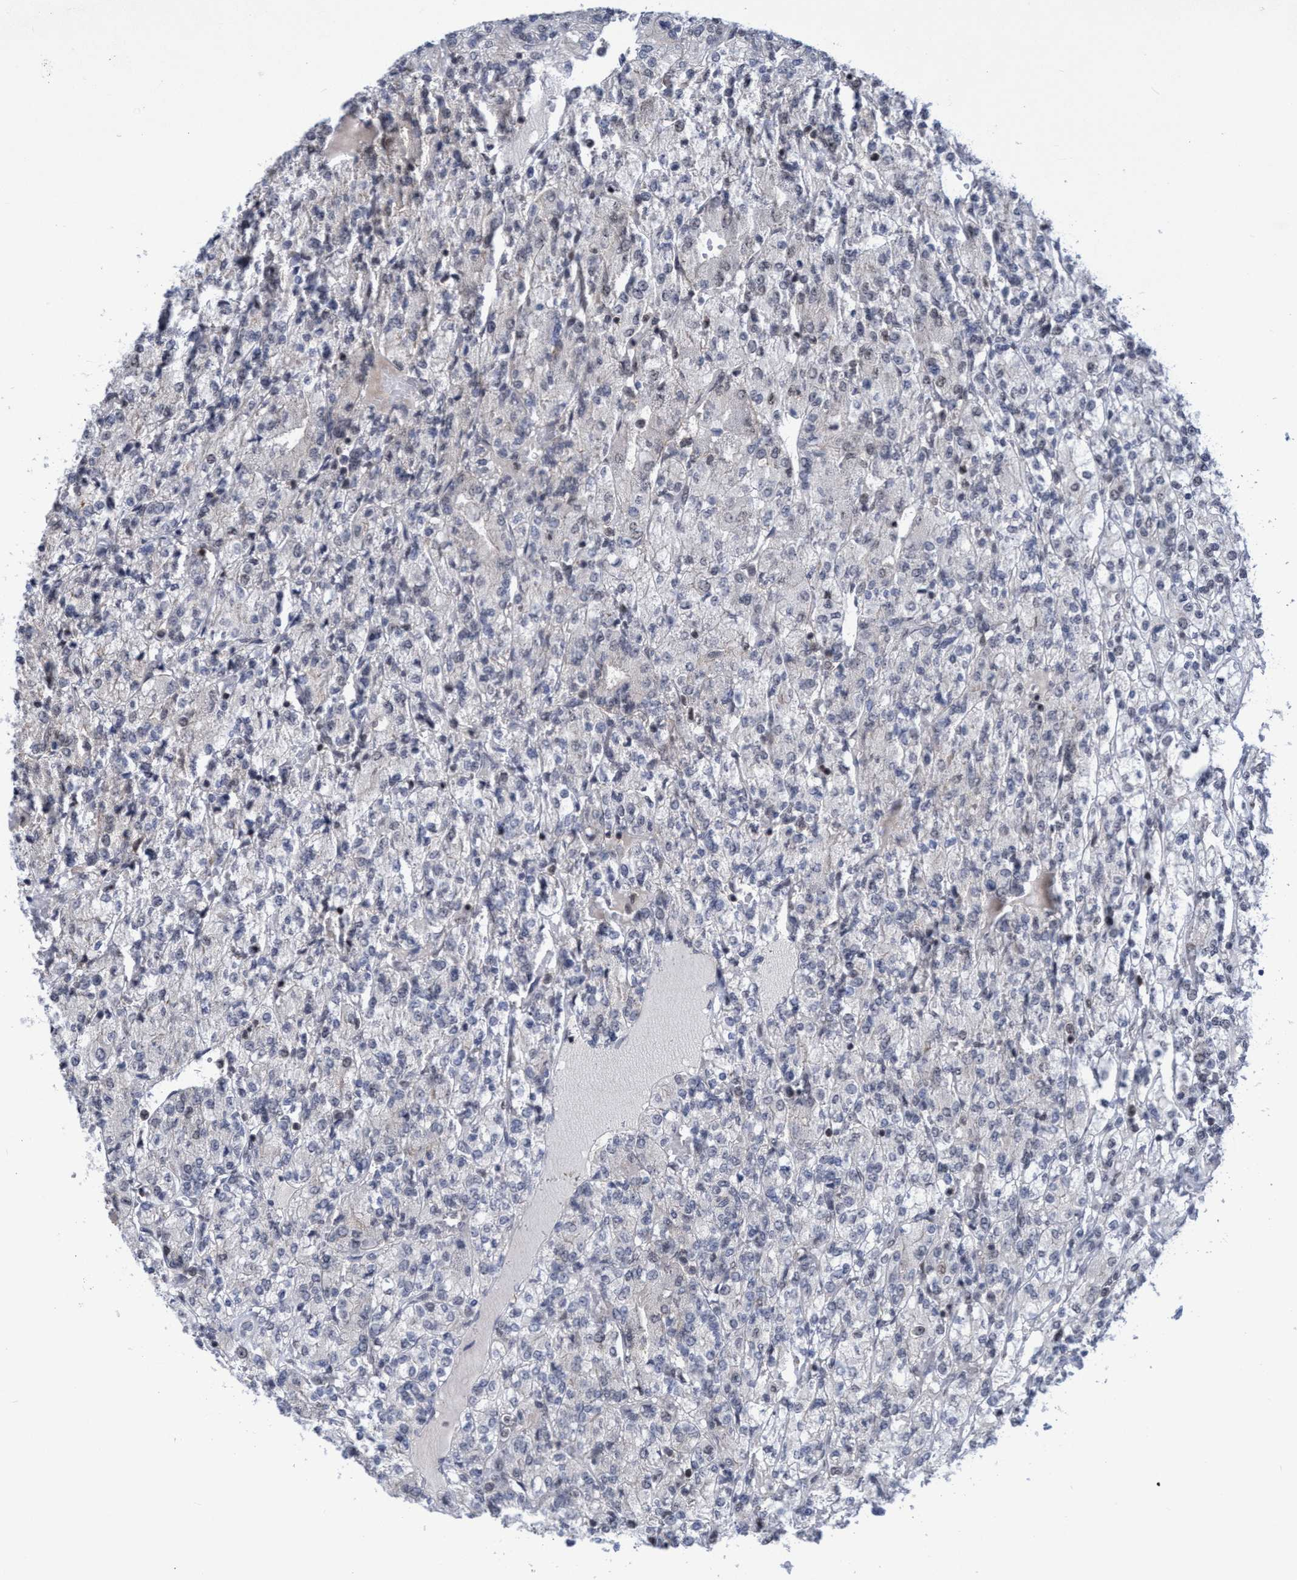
{"staining": {"intensity": "negative", "quantity": "none", "location": "none"}, "tissue": "renal cancer", "cell_type": "Tumor cells", "image_type": "cancer", "snomed": [{"axis": "morphology", "description": "Adenocarcinoma, NOS"}, {"axis": "topography", "description": "Kidney"}], "caption": "Immunohistochemistry (IHC) photomicrograph of neoplastic tissue: renal cancer stained with DAB (3,3'-diaminobenzidine) reveals no significant protein expression in tumor cells. (DAB (3,3'-diaminobenzidine) immunohistochemistry (IHC) visualized using brightfield microscopy, high magnification).", "gene": "C9orf78", "patient": {"sex": "male", "age": 77}}